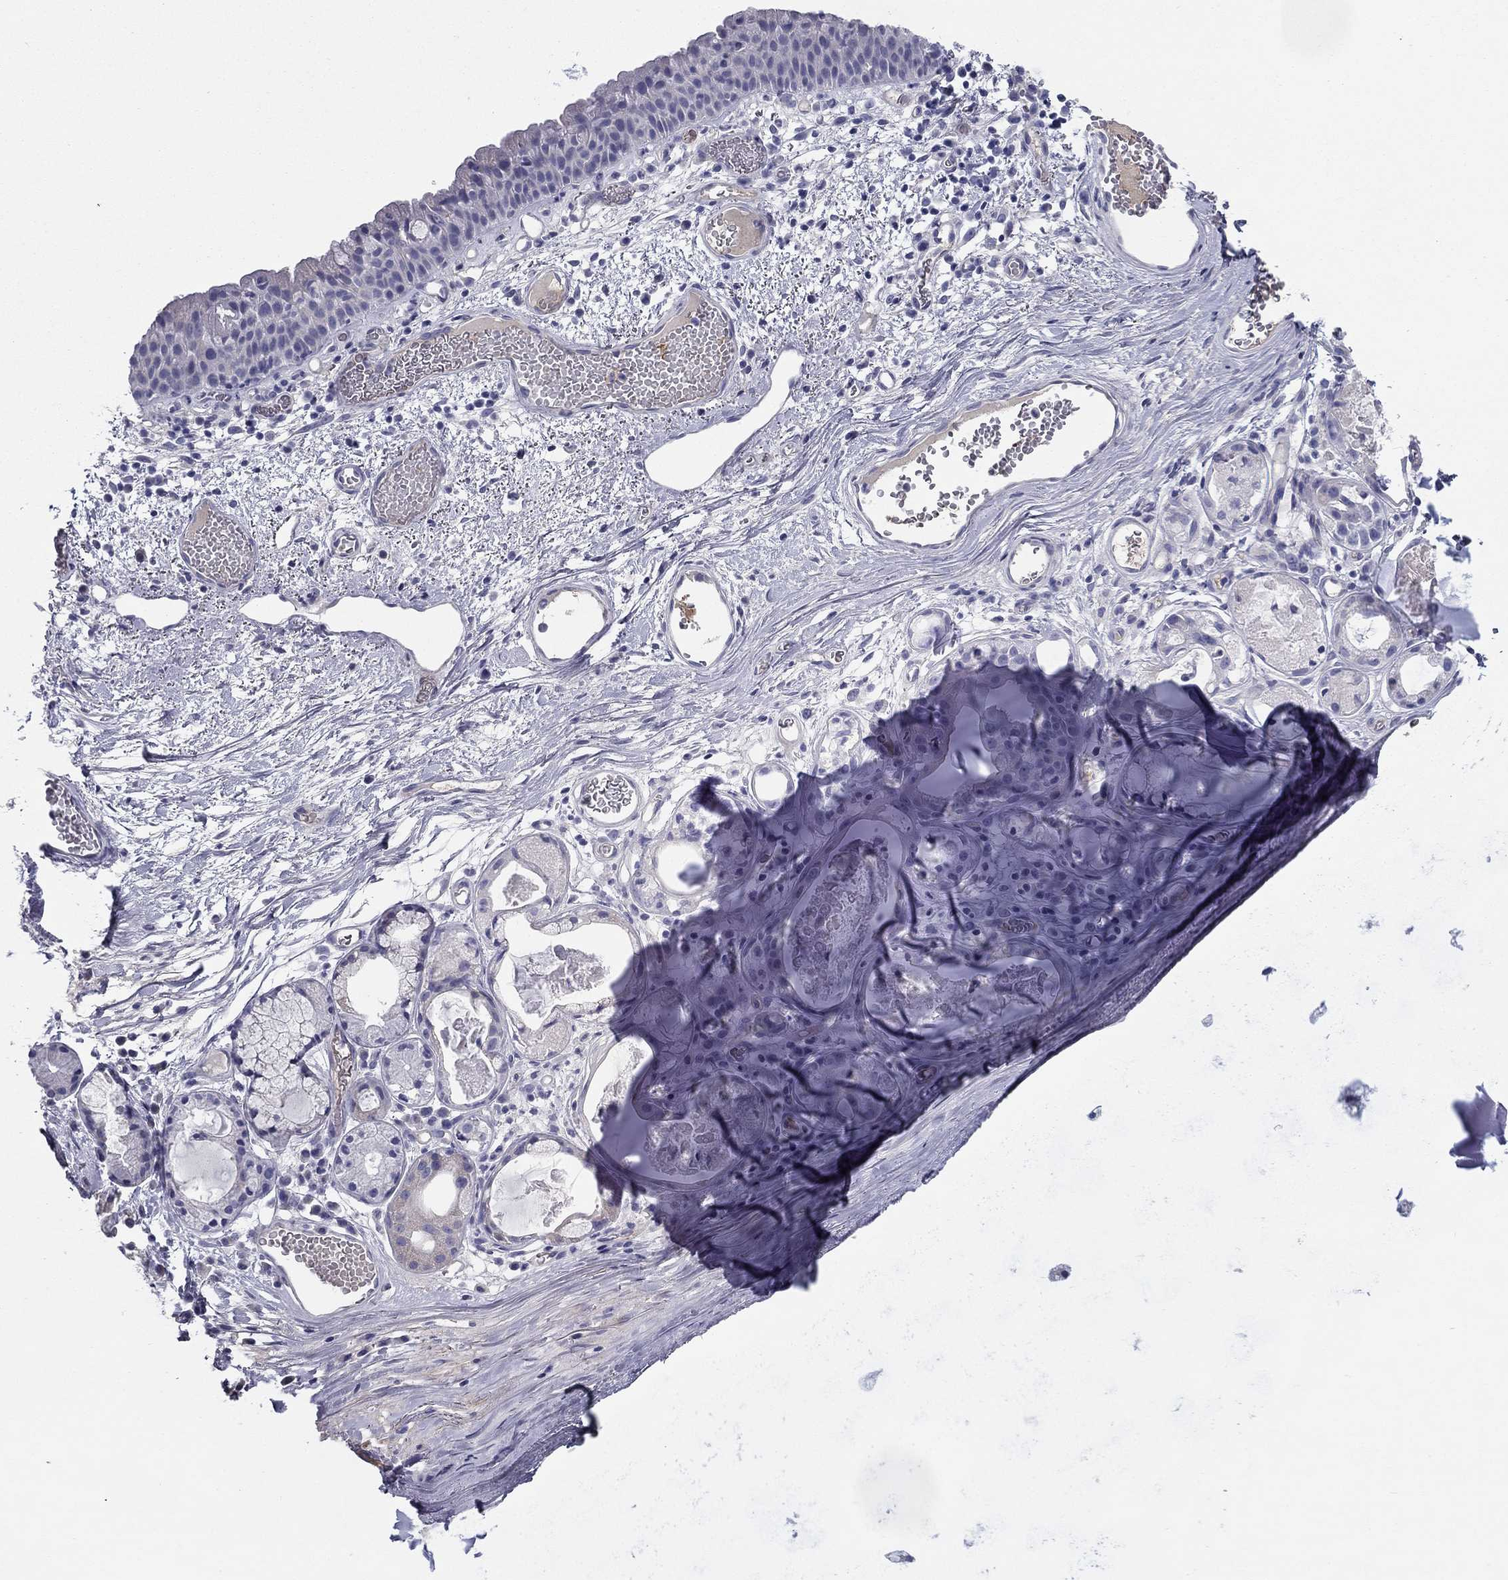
{"staining": {"intensity": "negative", "quantity": "none", "location": "none"}, "tissue": "adipose tissue", "cell_type": "Adipocytes", "image_type": "normal", "snomed": [{"axis": "morphology", "description": "Normal tissue, NOS"}, {"axis": "topography", "description": "Cartilage tissue"}], "caption": "Human adipose tissue stained for a protein using immunohistochemistry displays no staining in adipocytes.", "gene": "CPLX4", "patient": {"sex": "male", "age": 81}}